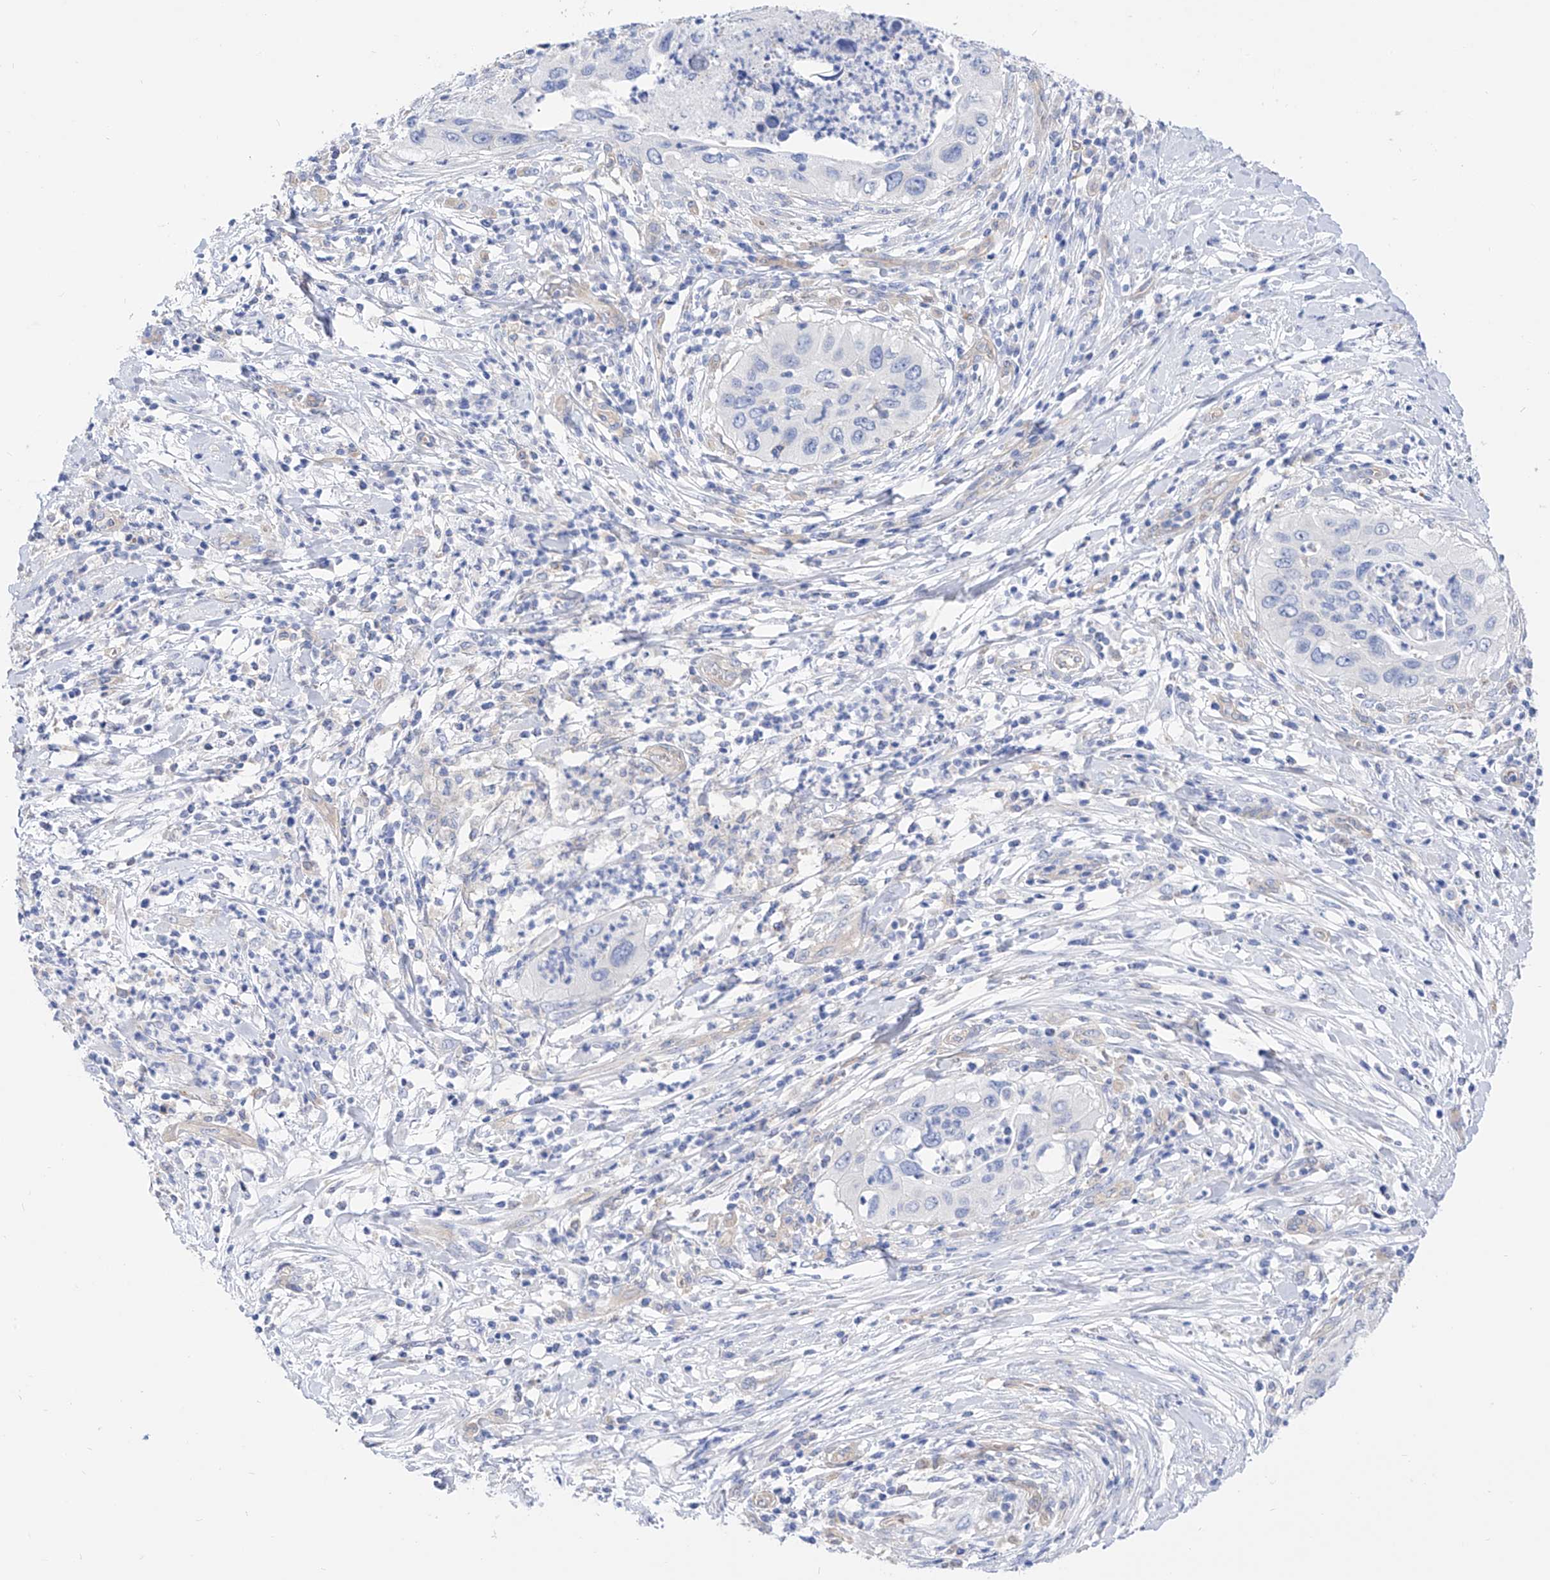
{"staining": {"intensity": "negative", "quantity": "none", "location": "none"}, "tissue": "cervical cancer", "cell_type": "Tumor cells", "image_type": "cancer", "snomed": [{"axis": "morphology", "description": "Squamous cell carcinoma, NOS"}, {"axis": "topography", "description": "Cervix"}], "caption": "An IHC image of cervical squamous cell carcinoma is shown. There is no staining in tumor cells of cervical squamous cell carcinoma.", "gene": "ZNF653", "patient": {"sex": "female", "age": 38}}